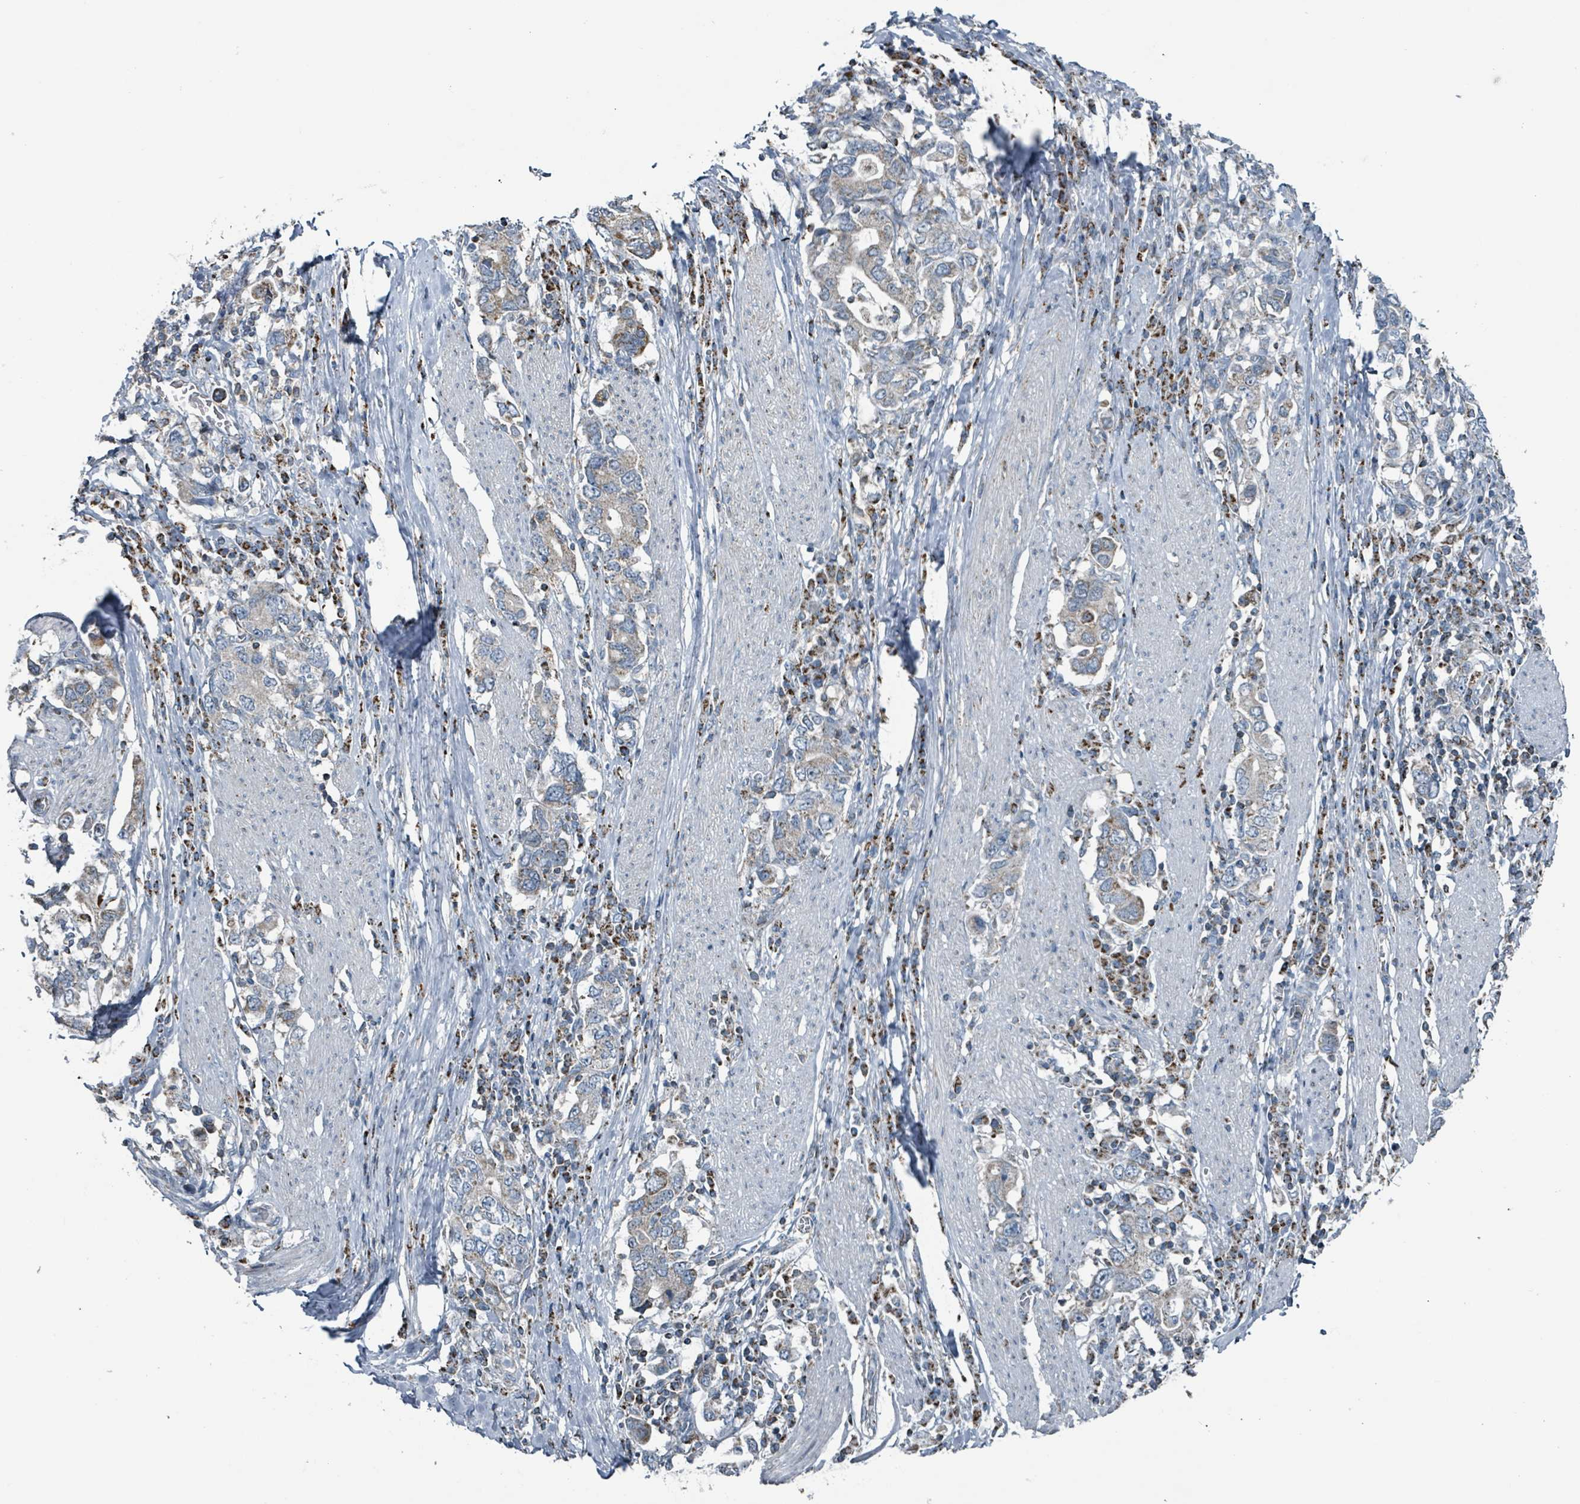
{"staining": {"intensity": "negative", "quantity": "none", "location": "none"}, "tissue": "stomach cancer", "cell_type": "Tumor cells", "image_type": "cancer", "snomed": [{"axis": "morphology", "description": "Adenocarcinoma, NOS"}, {"axis": "topography", "description": "Stomach, upper"}, {"axis": "topography", "description": "Stomach"}], "caption": "A high-resolution photomicrograph shows immunohistochemistry (IHC) staining of adenocarcinoma (stomach), which reveals no significant positivity in tumor cells.", "gene": "ABHD18", "patient": {"sex": "male", "age": 62}}